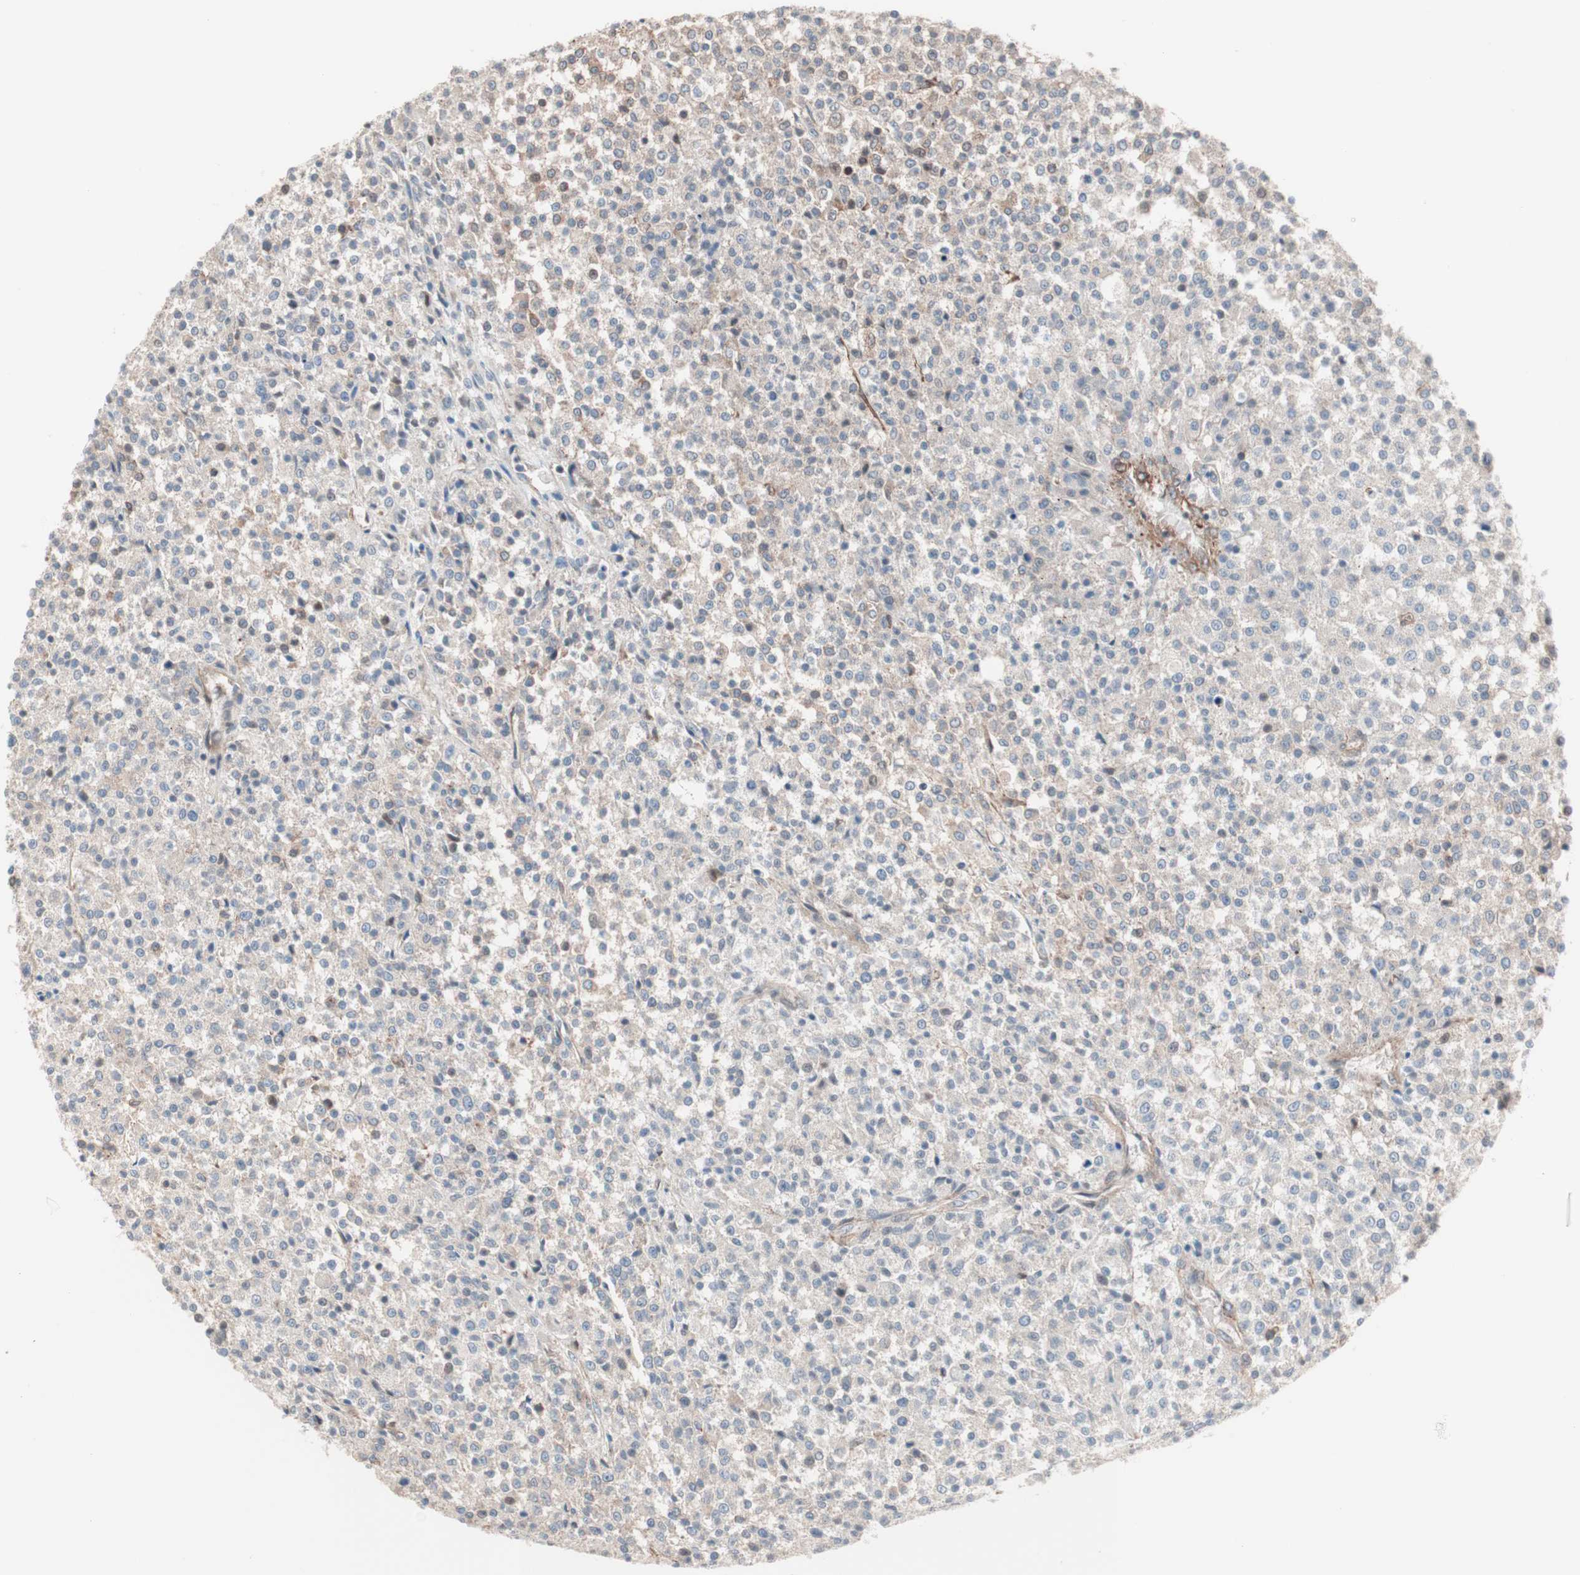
{"staining": {"intensity": "weak", "quantity": ">75%", "location": "cytoplasmic/membranous"}, "tissue": "testis cancer", "cell_type": "Tumor cells", "image_type": "cancer", "snomed": [{"axis": "morphology", "description": "Seminoma, NOS"}, {"axis": "topography", "description": "Testis"}], "caption": "Testis cancer (seminoma) stained for a protein exhibits weak cytoplasmic/membranous positivity in tumor cells.", "gene": "ALG5", "patient": {"sex": "male", "age": 59}}